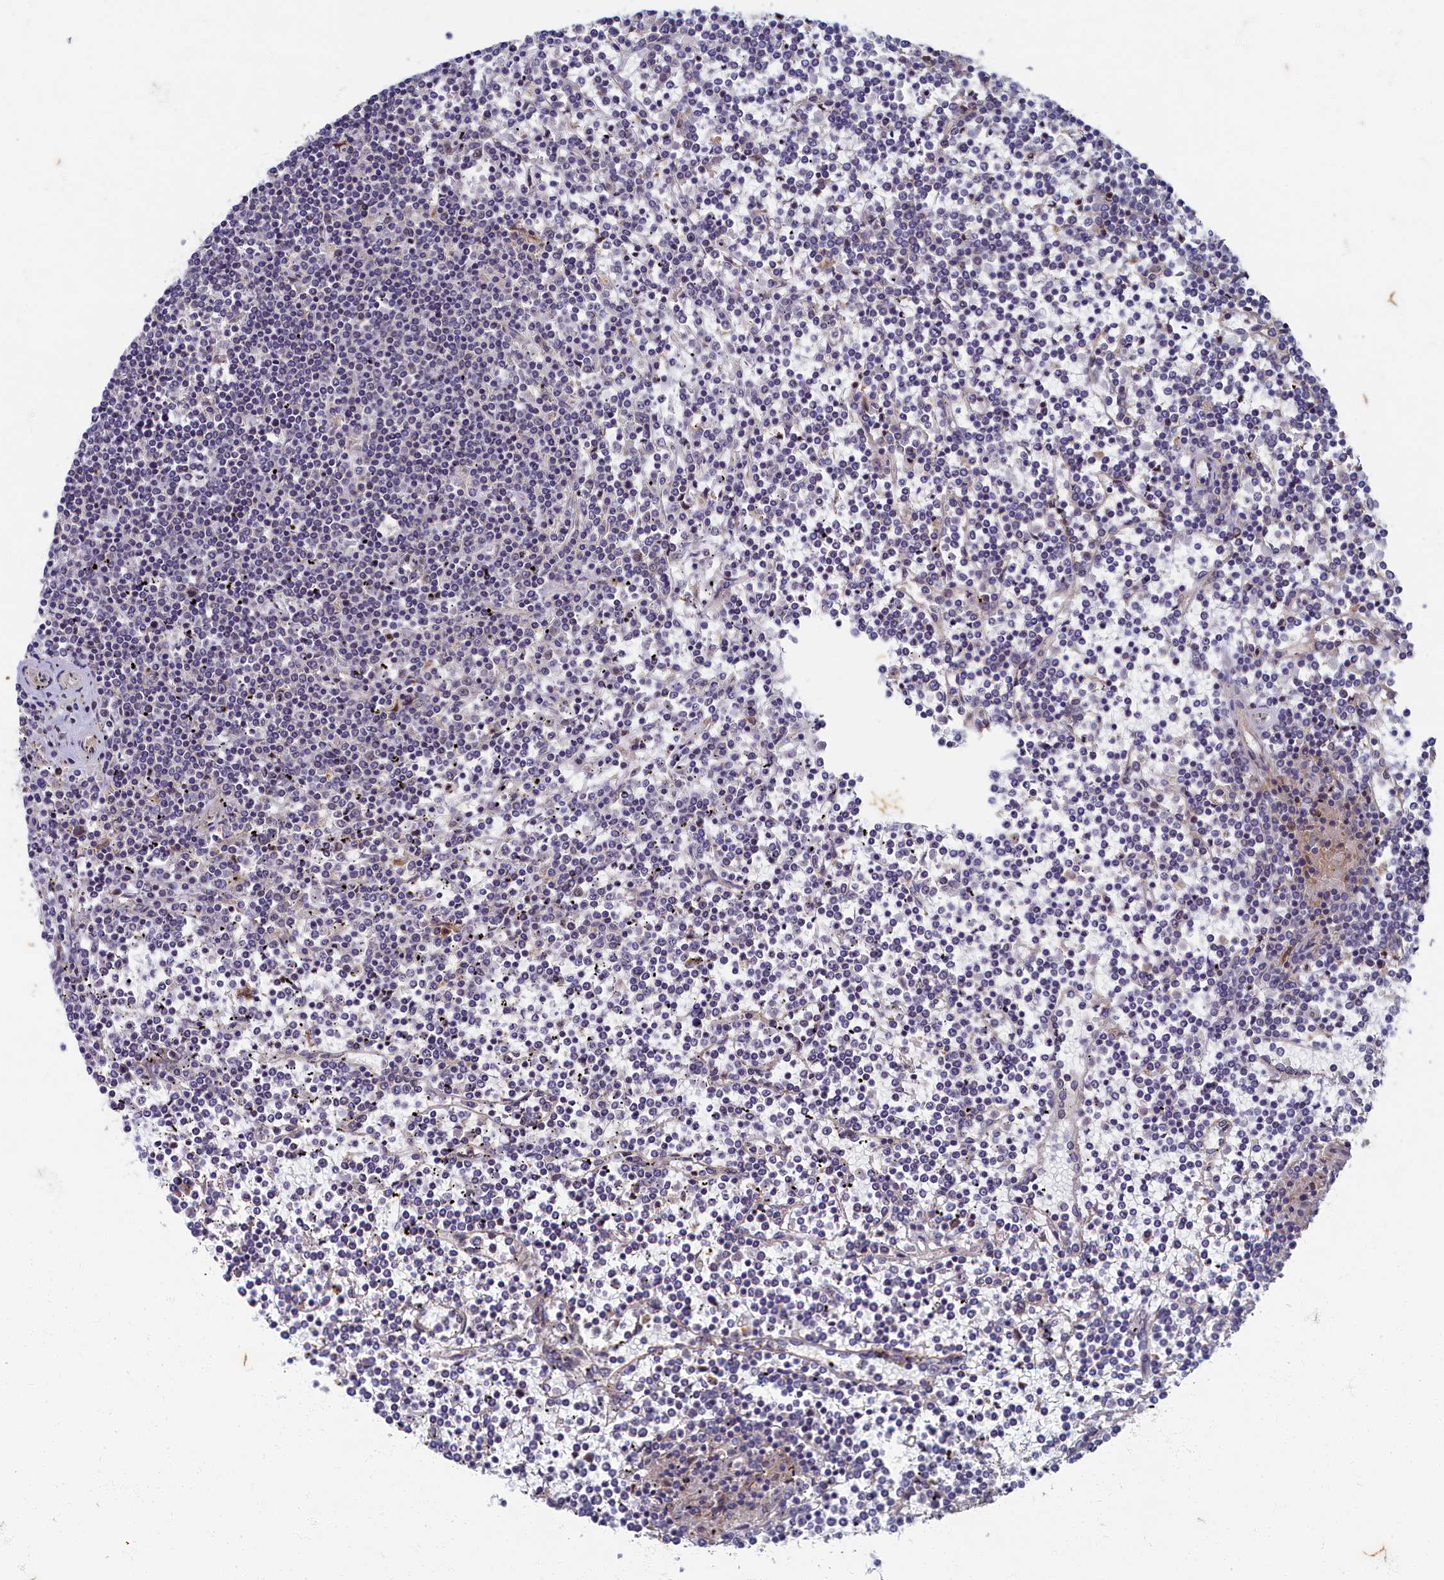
{"staining": {"intensity": "negative", "quantity": "none", "location": "none"}, "tissue": "lymphoma", "cell_type": "Tumor cells", "image_type": "cancer", "snomed": [{"axis": "morphology", "description": "Malignant lymphoma, non-Hodgkin's type, Low grade"}, {"axis": "topography", "description": "Spleen"}], "caption": "IHC of malignant lymphoma, non-Hodgkin's type (low-grade) shows no staining in tumor cells. (Brightfield microscopy of DAB (3,3'-diaminobenzidine) immunohistochemistry (IHC) at high magnification).", "gene": "WDR59", "patient": {"sex": "female", "age": 19}}